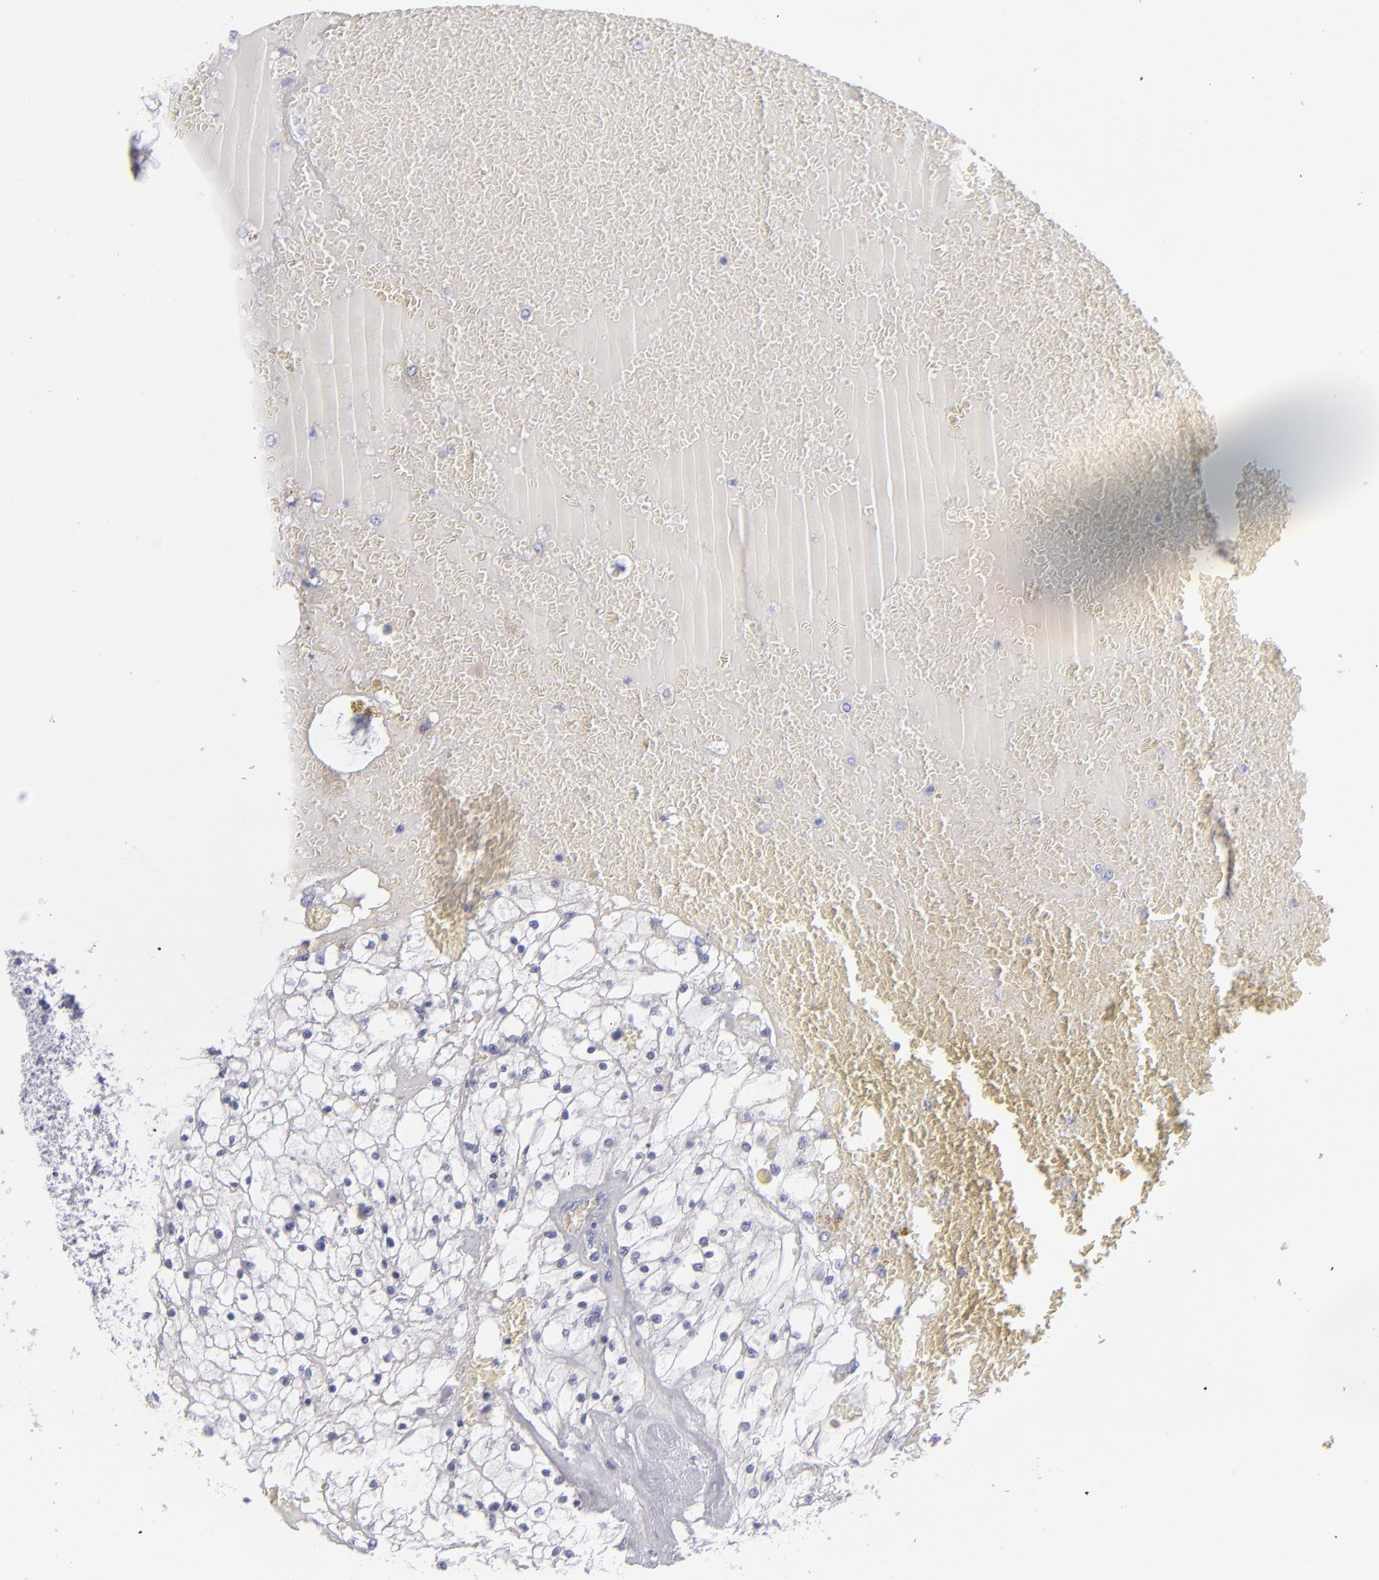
{"staining": {"intensity": "negative", "quantity": "none", "location": "none"}, "tissue": "renal cancer", "cell_type": "Tumor cells", "image_type": "cancer", "snomed": [{"axis": "morphology", "description": "Adenocarcinoma, NOS"}, {"axis": "topography", "description": "Kidney"}], "caption": "Tumor cells are negative for brown protein staining in adenocarcinoma (renal).", "gene": "ITGB4", "patient": {"sex": "male", "age": 61}}